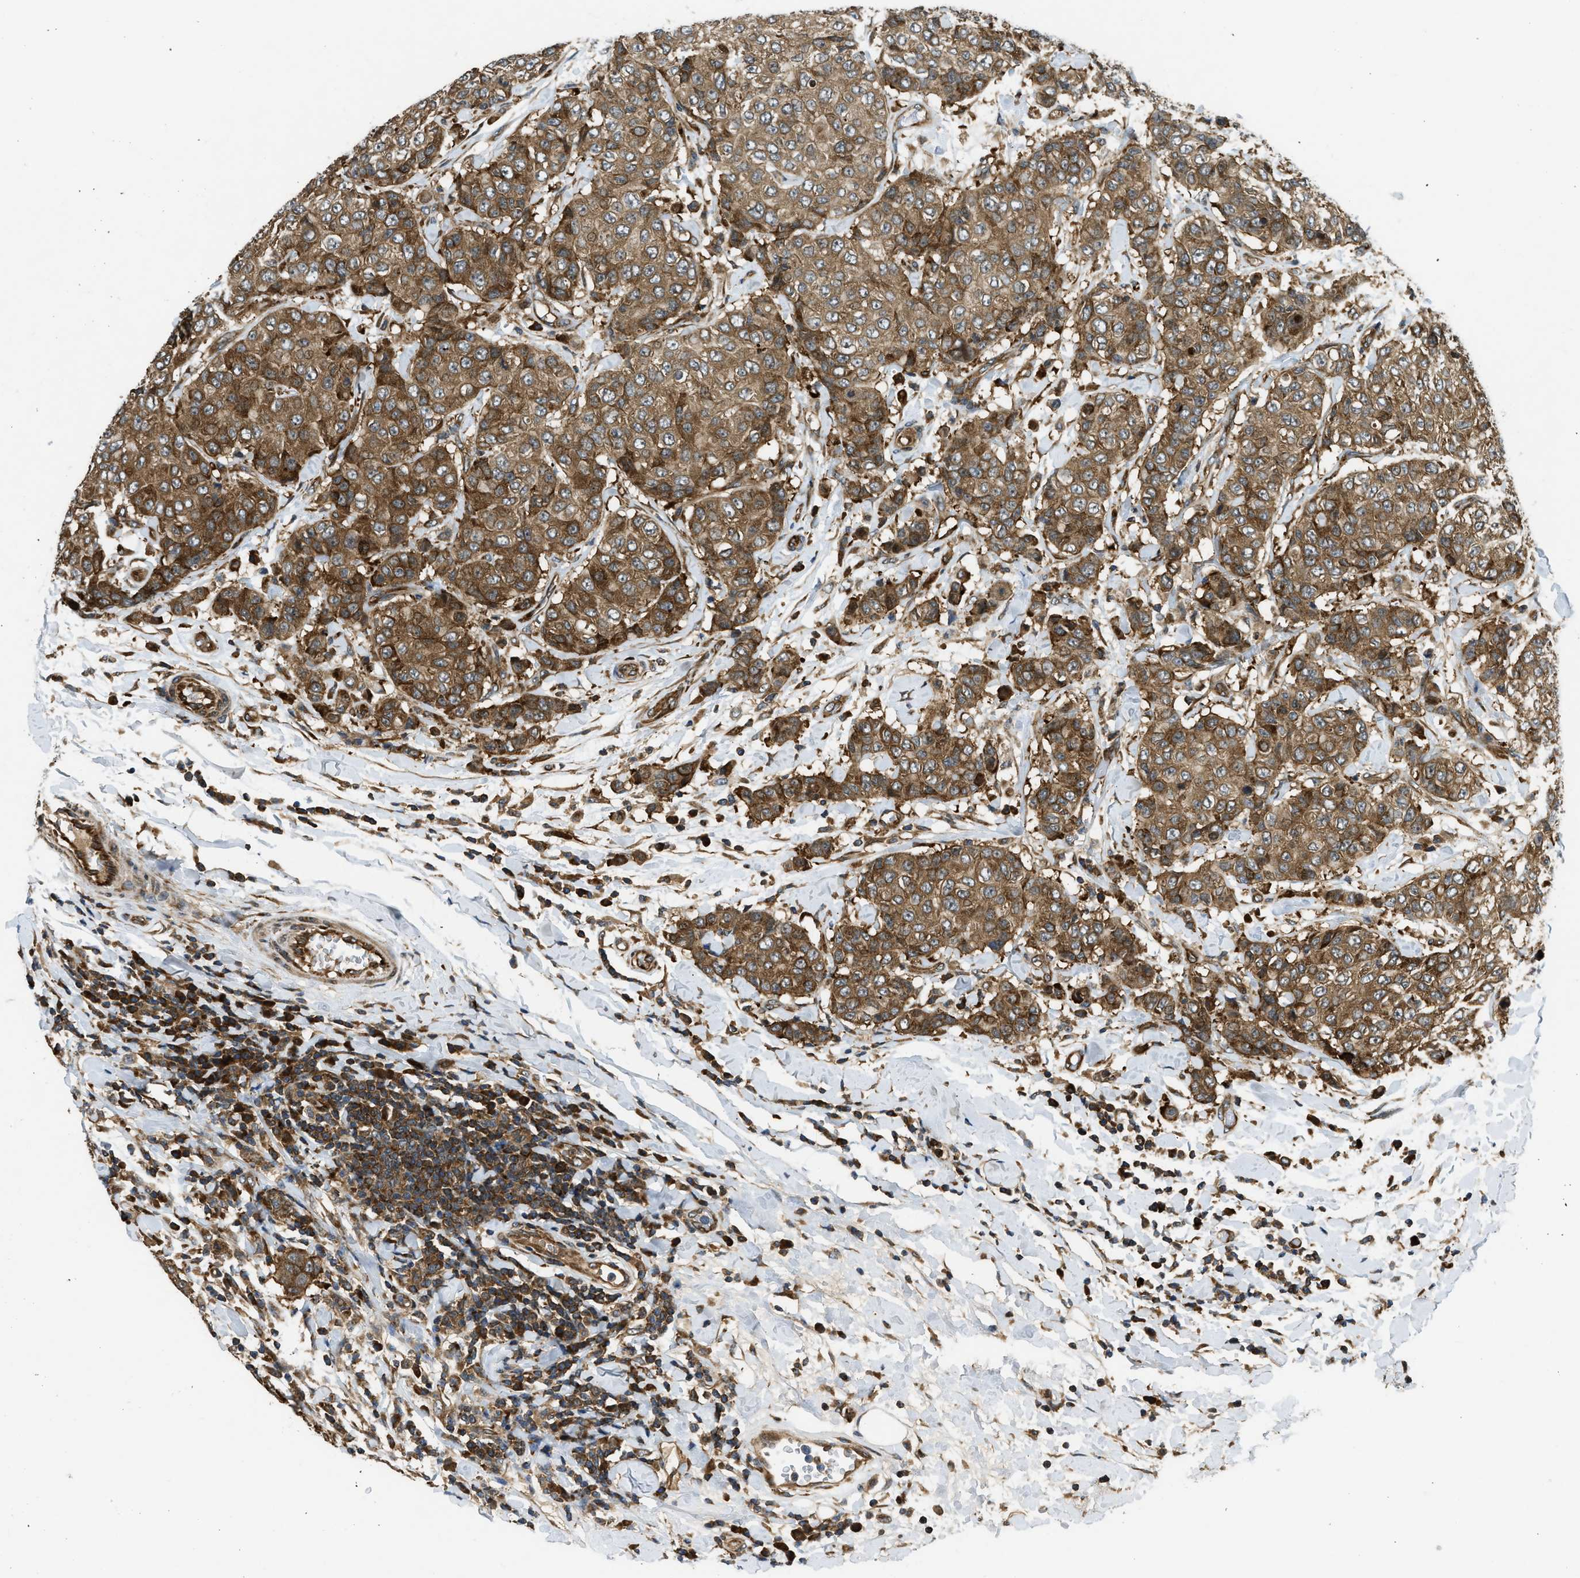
{"staining": {"intensity": "moderate", "quantity": ">75%", "location": "cytoplasmic/membranous"}, "tissue": "breast cancer", "cell_type": "Tumor cells", "image_type": "cancer", "snomed": [{"axis": "morphology", "description": "Duct carcinoma"}, {"axis": "topography", "description": "Breast"}], "caption": "Breast intraductal carcinoma tissue exhibits moderate cytoplasmic/membranous staining in approximately >75% of tumor cells", "gene": "RASGRF2", "patient": {"sex": "female", "age": 27}}